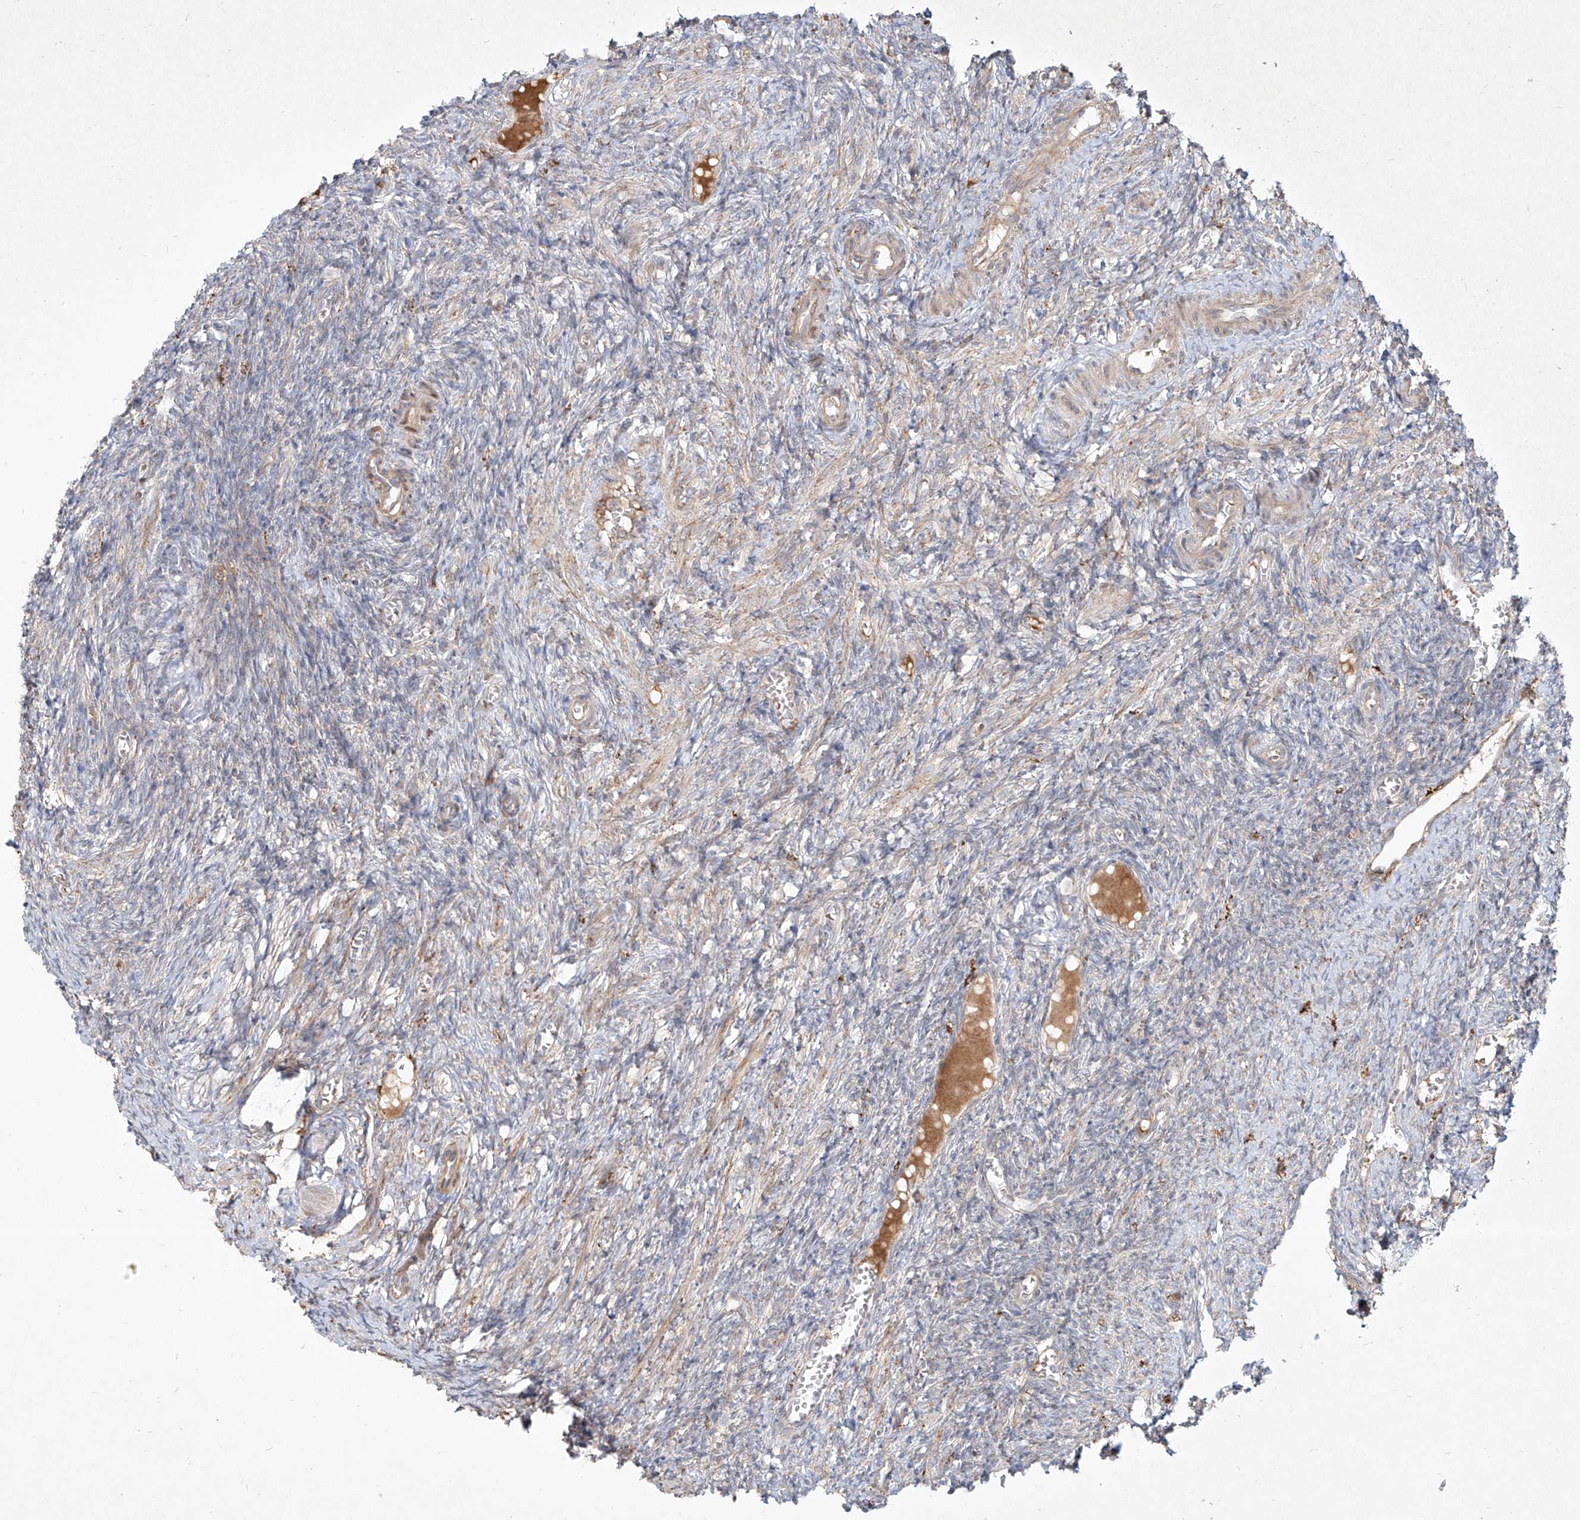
{"staining": {"intensity": "moderate", "quantity": ">75%", "location": "cytoplasmic/membranous"}, "tissue": "ovary", "cell_type": "Follicle cells", "image_type": "normal", "snomed": [{"axis": "morphology", "description": "Normal tissue, NOS"}, {"axis": "topography", "description": "Ovary"}], "caption": "Immunohistochemistry staining of unremarkable ovary, which demonstrates medium levels of moderate cytoplasmic/membranous positivity in about >75% of follicle cells indicating moderate cytoplasmic/membranous protein staining. The staining was performed using DAB (brown) for protein detection and nuclei were counterstained in hematoxylin (blue).", "gene": "CD209", "patient": {"sex": "female", "age": 27}}